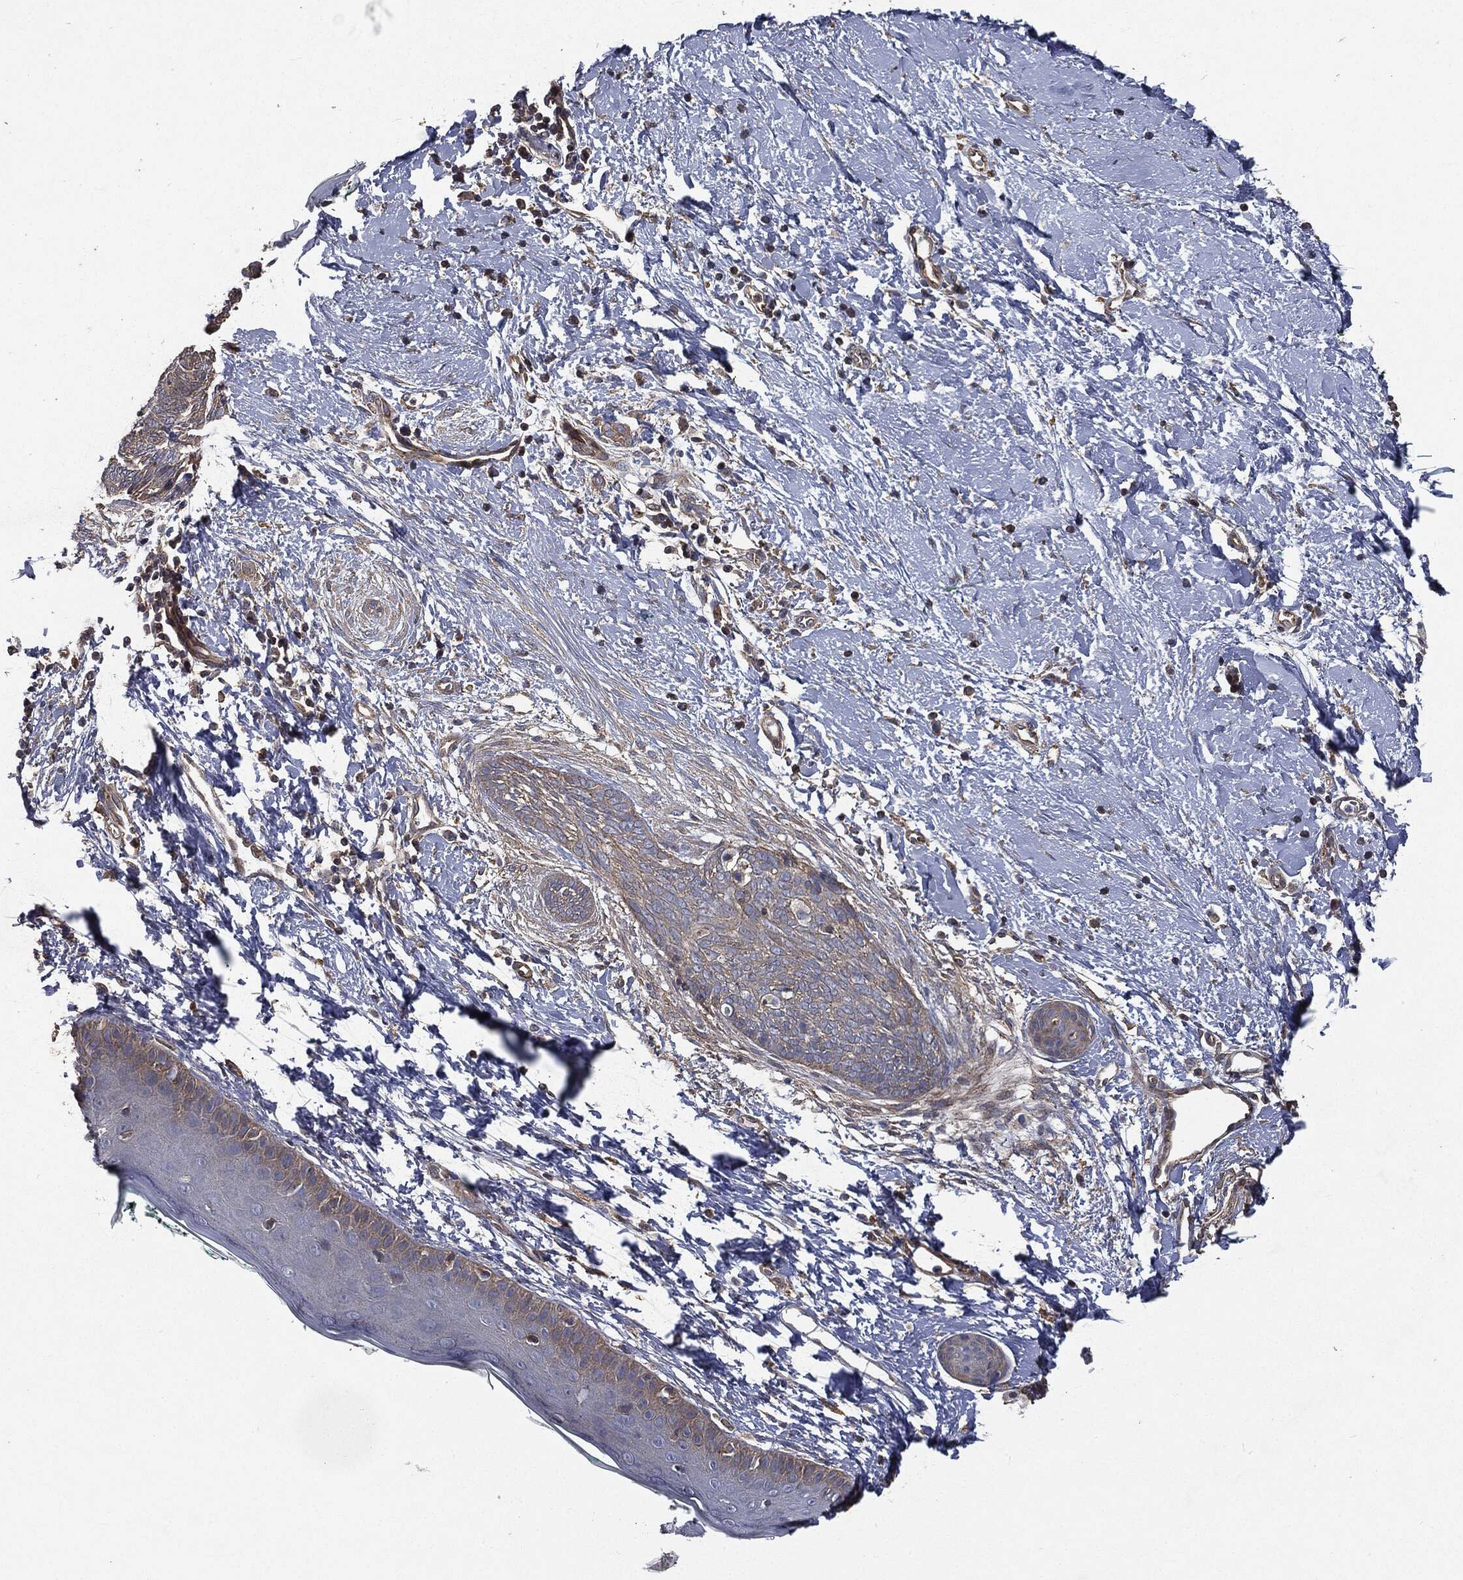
{"staining": {"intensity": "weak", "quantity": "25%-75%", "location": "cytoplasmic/membranous"}, "tissue": "skin cancer", "cell_type": "Tumor cells", "image_type": "cancer", "snomed": [{"axis": "morphology", "description": "Basal cell carcinoma"}, {"axis": "topography", "description": "Skin"}], "caption": "Skin cancer stained for a protein shows weak cytoplasmic/membranous positivity in tumor cells. Using DAB (brown) and hematoxylin (blue) stains, captured at high magnification using brightfield microscopy.", "gene": "EPS15L1", "patient": {"sex": "female", "age": 65}}